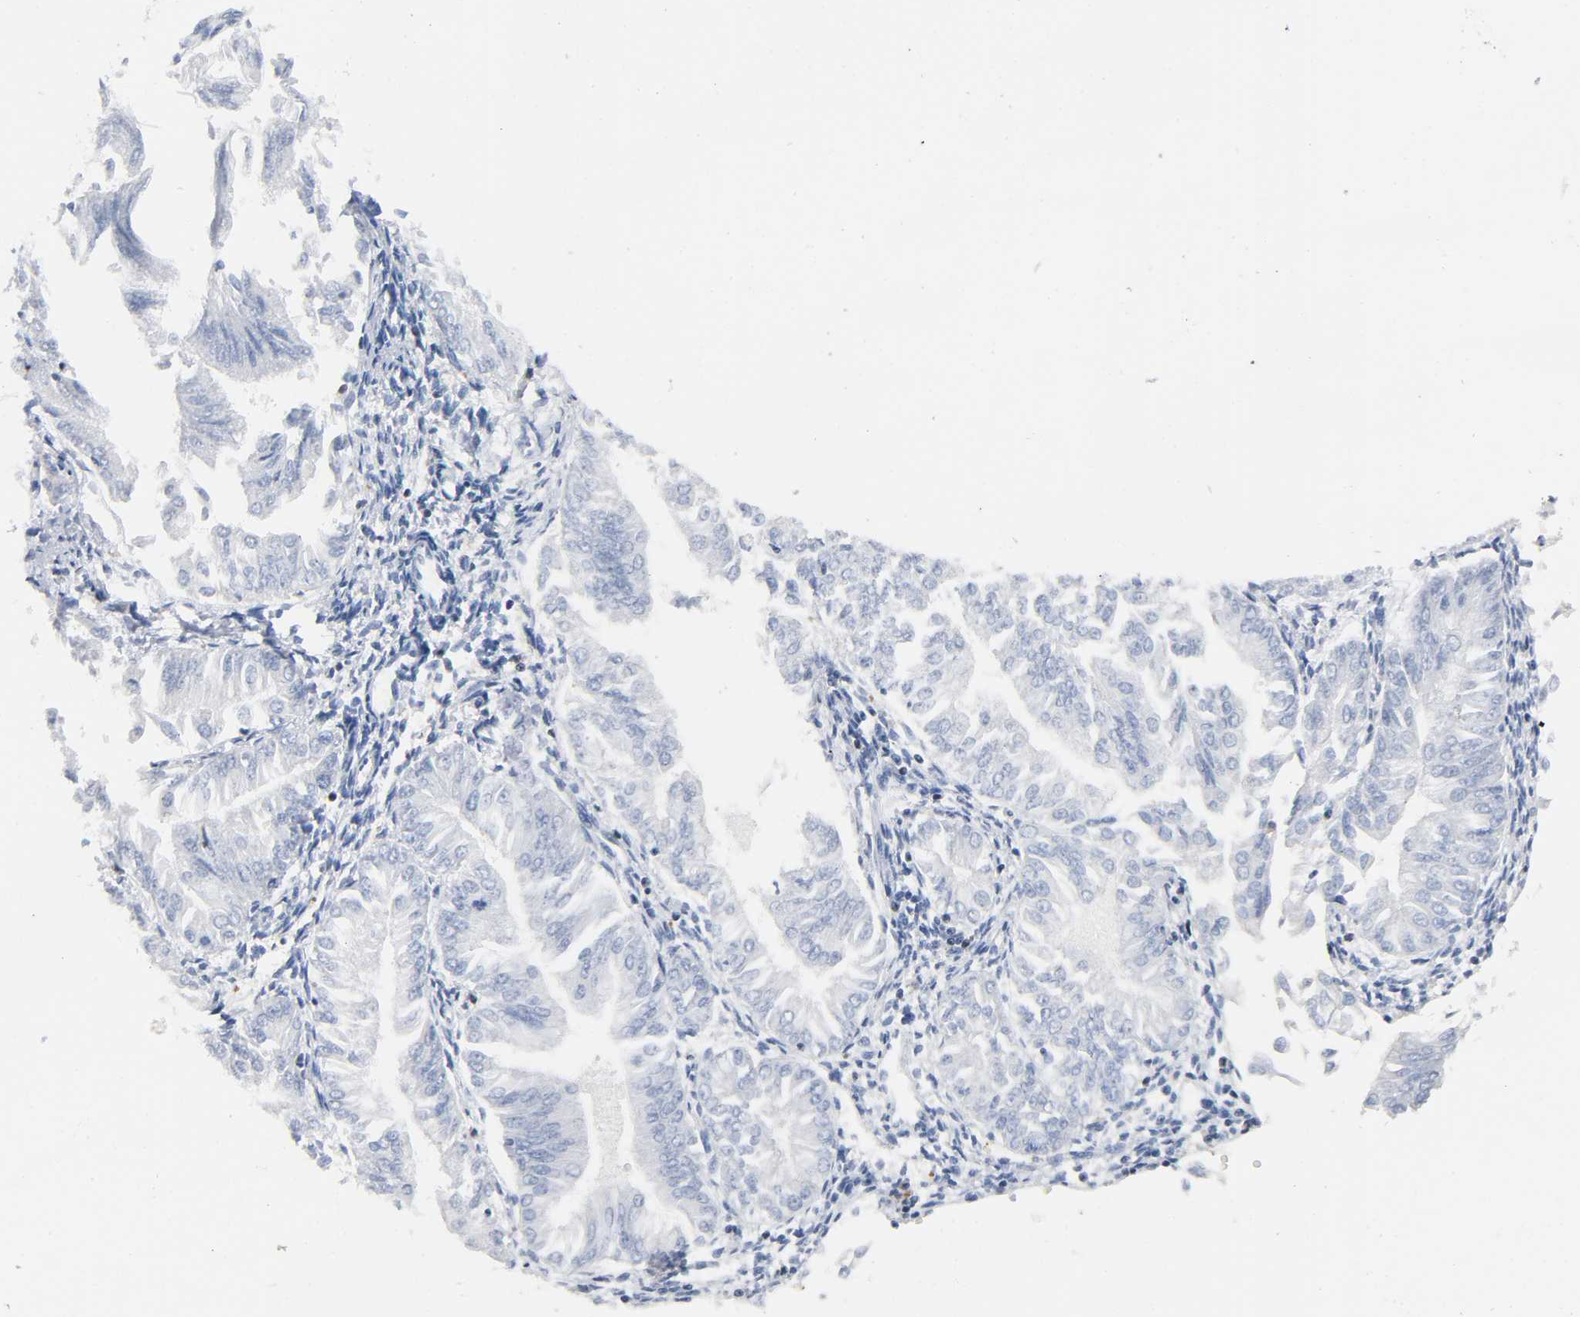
{"staining": {"intensity": "negative", "quantity": "none", "location": "none"}, "tissue": "endometrial cancer", "cell_type": "Tumor cells", "image_type": "cancer", "snomed": [{"axis": "morphology", "description": "Adenocarcinoma, NOS"}, {"axis": "topography", "description": "Endometrium"}], "caption": "Immunohistochemical staining of endometrial cancer reveals no significant expression in tumor cells.", "gene": "DOK2", "patient": {"sex": "female", "age": 53}}